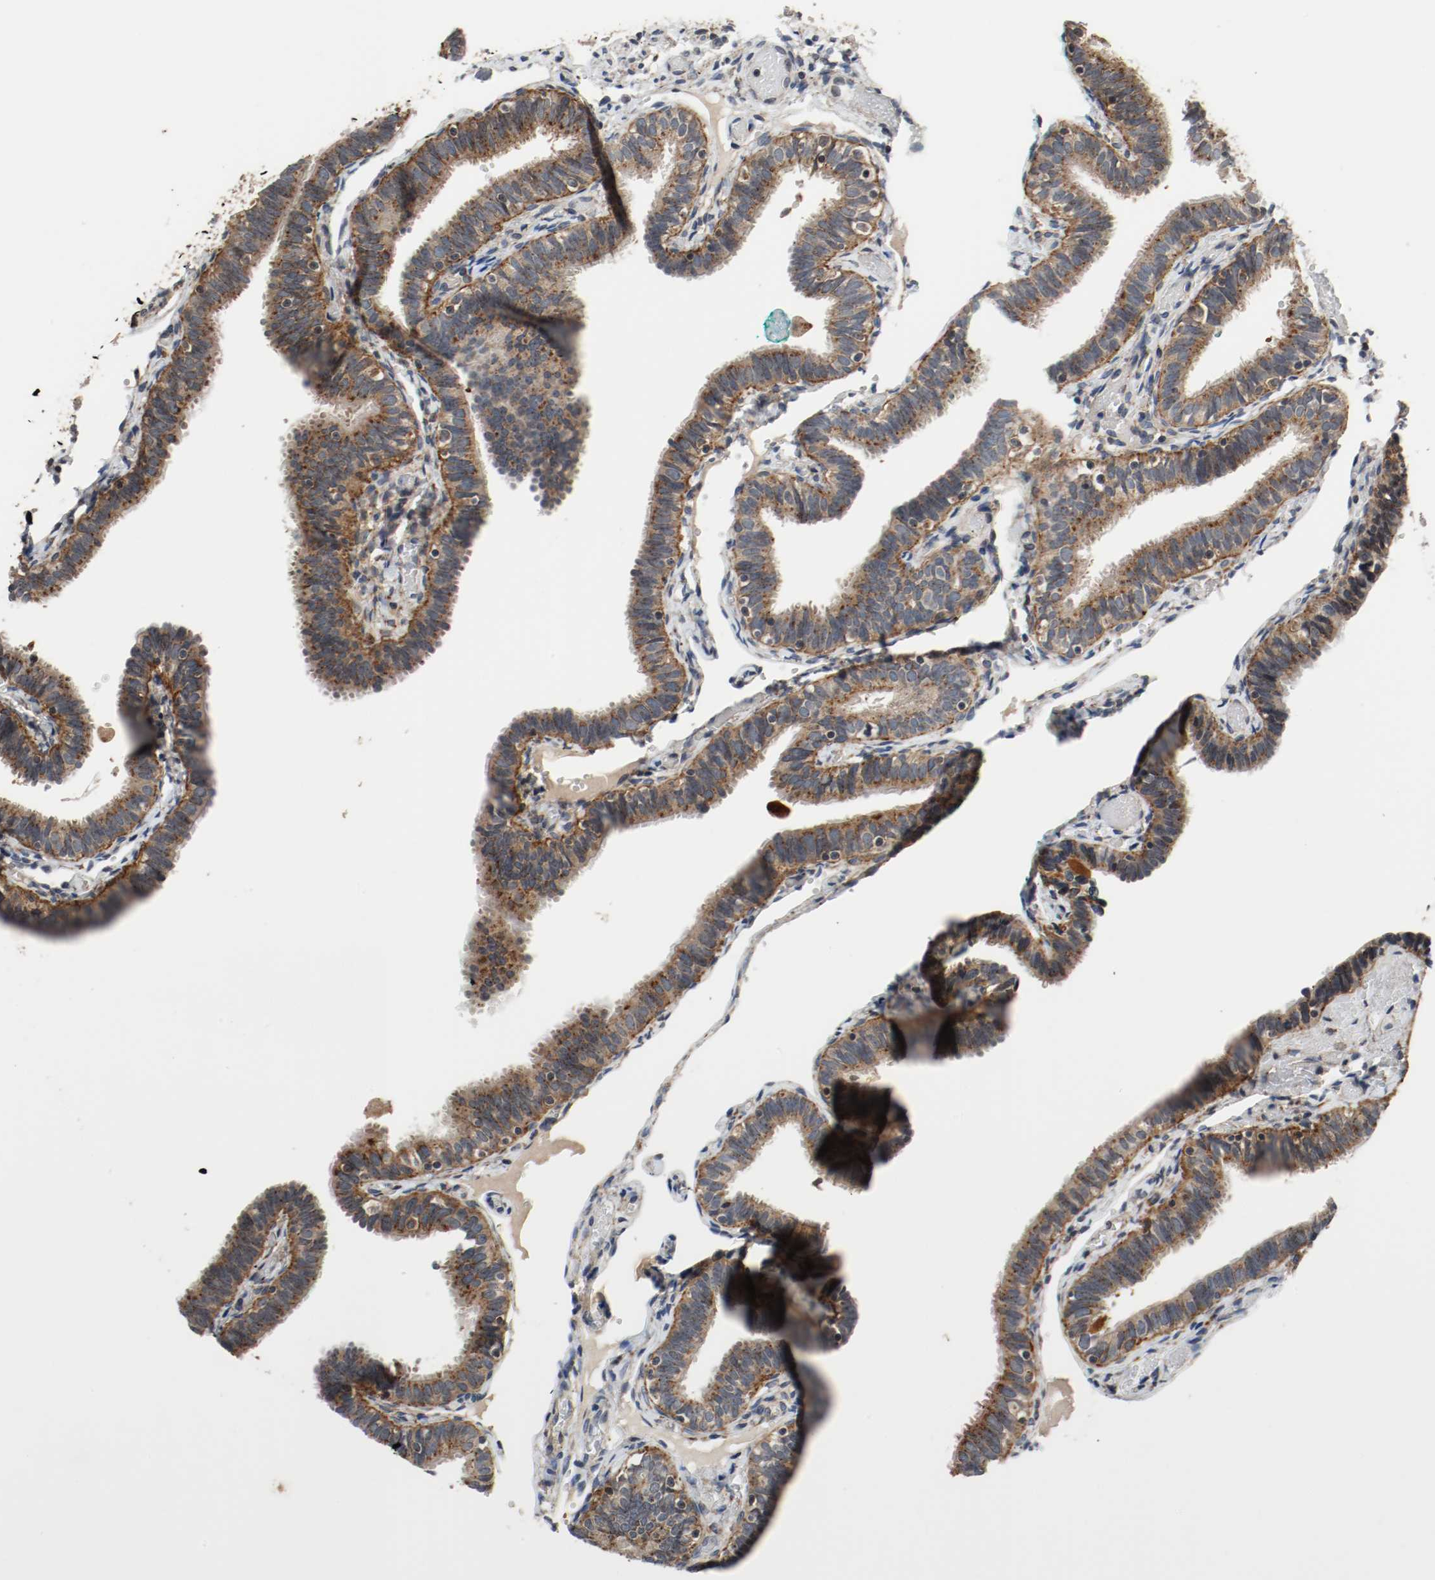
{"staining": {"intensity": "strong", "quantity": ">75%", "location": "cytoplasmic/membranous"}, "tissue": "fallopian tube", "cell_type": "Glandular cells", "image_type": "normal", "snomed": [{"axis": "morphology", "description": "Normal tissue, NOS"}, {"axis": "topography", "description": "Fallopian tube"}], "caption": "An image showing strong cytoplasmic/membranous positivity in approximately >75% of glandular cells in unremarkable fallopian tube, as visualized by brown immunohistochemical staining.", "gene": "LAMP2", "patient": {"sex": "female", "age": 46}}